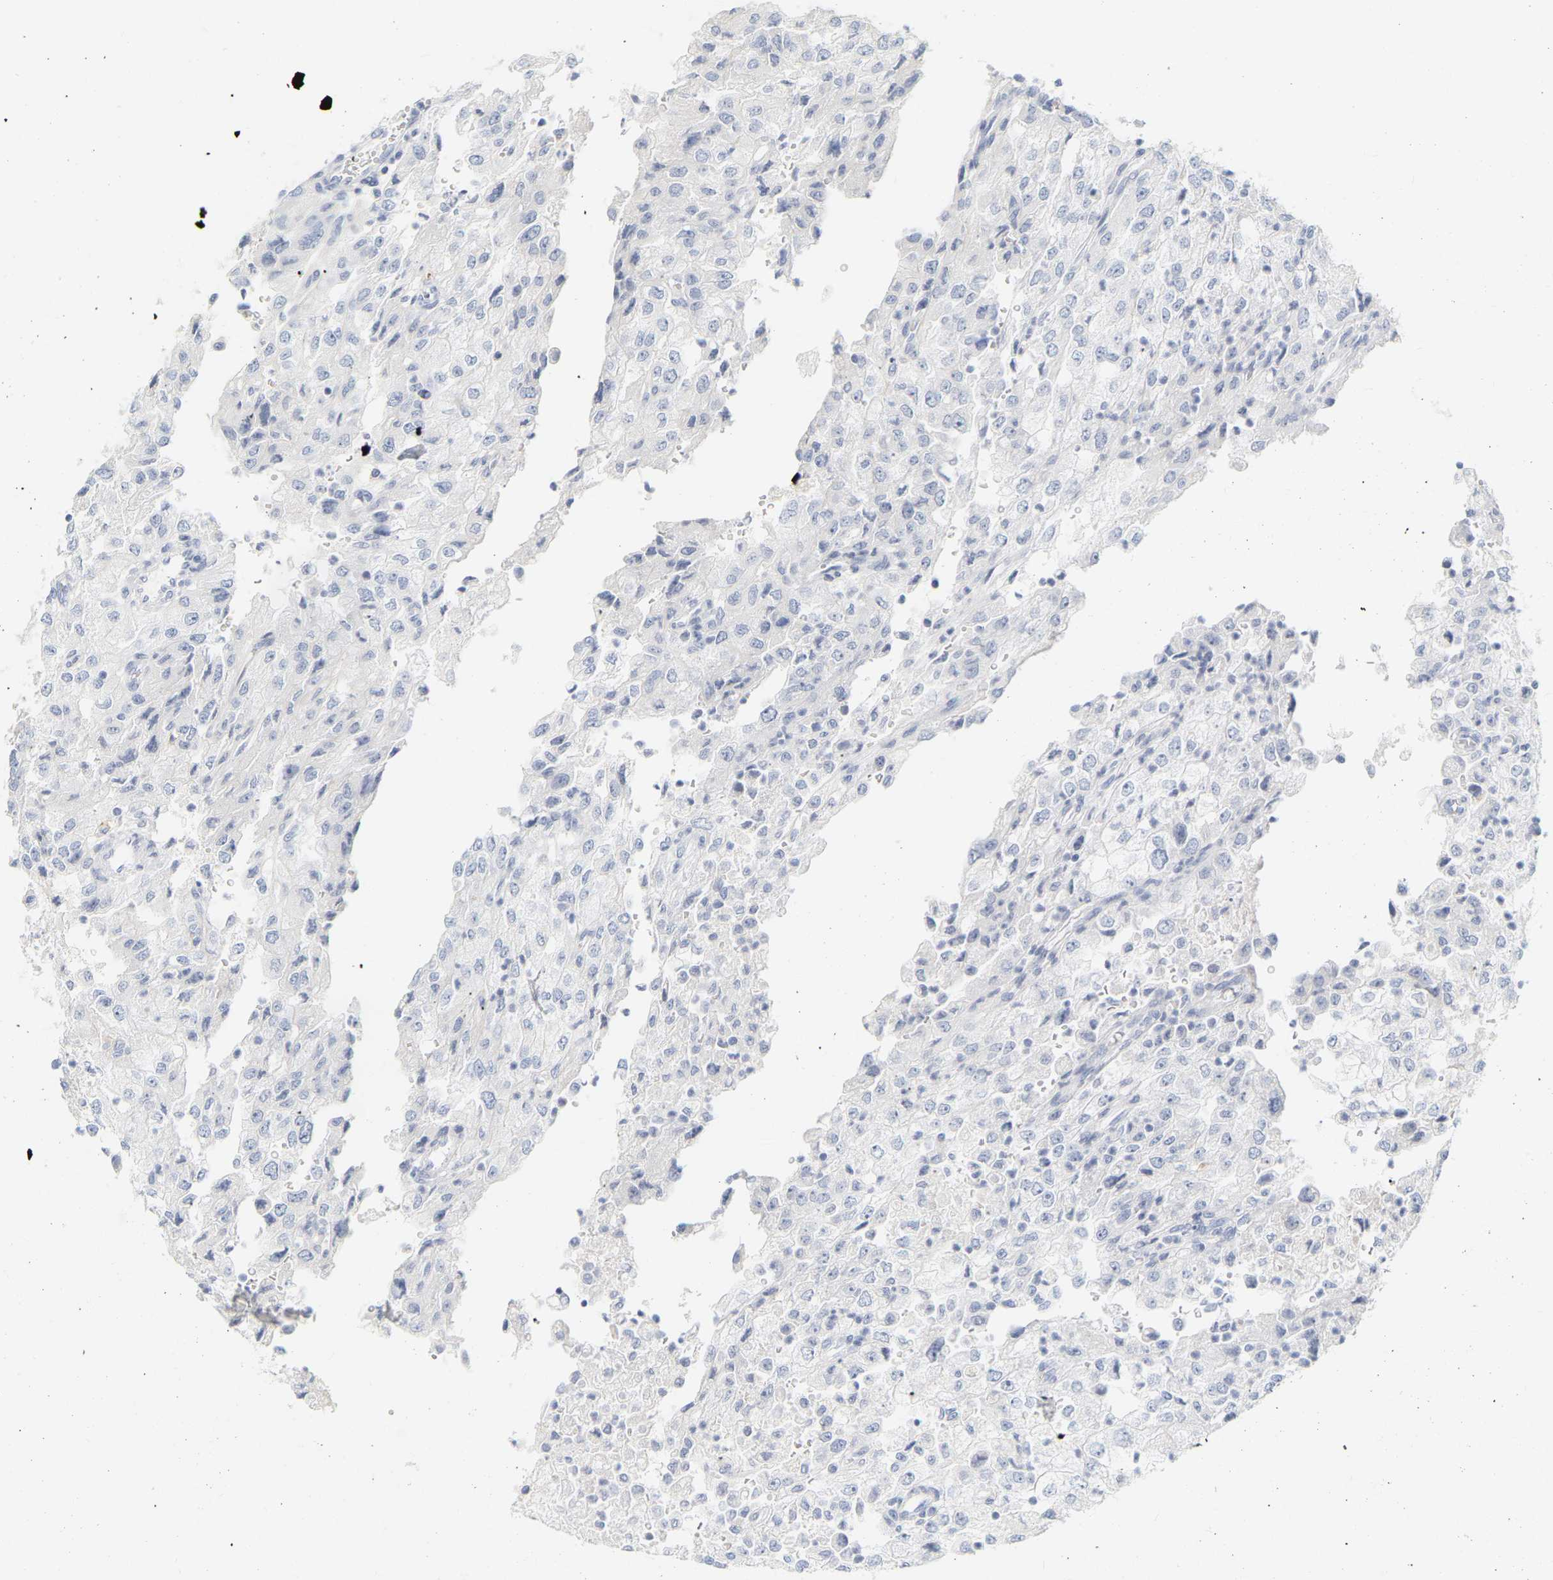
{"staining": {"intensity": "negative", "quantity": "none", "location": "none"}, "tissue": "renal cancer", "cell_type": "Tumor cells", "image_type": "cancer", "snomed": [{"axis": "morphology", "description": "Adenocarcinoma, NOS"}, {"axis": "topography", "description": "Kidney"}], "caption": "DAB immunohistochemical staining of renal cancer shows no significant staining in tumor cells.", "gene": "GNAS", "patient": {"sex": "female", "age": 54}}